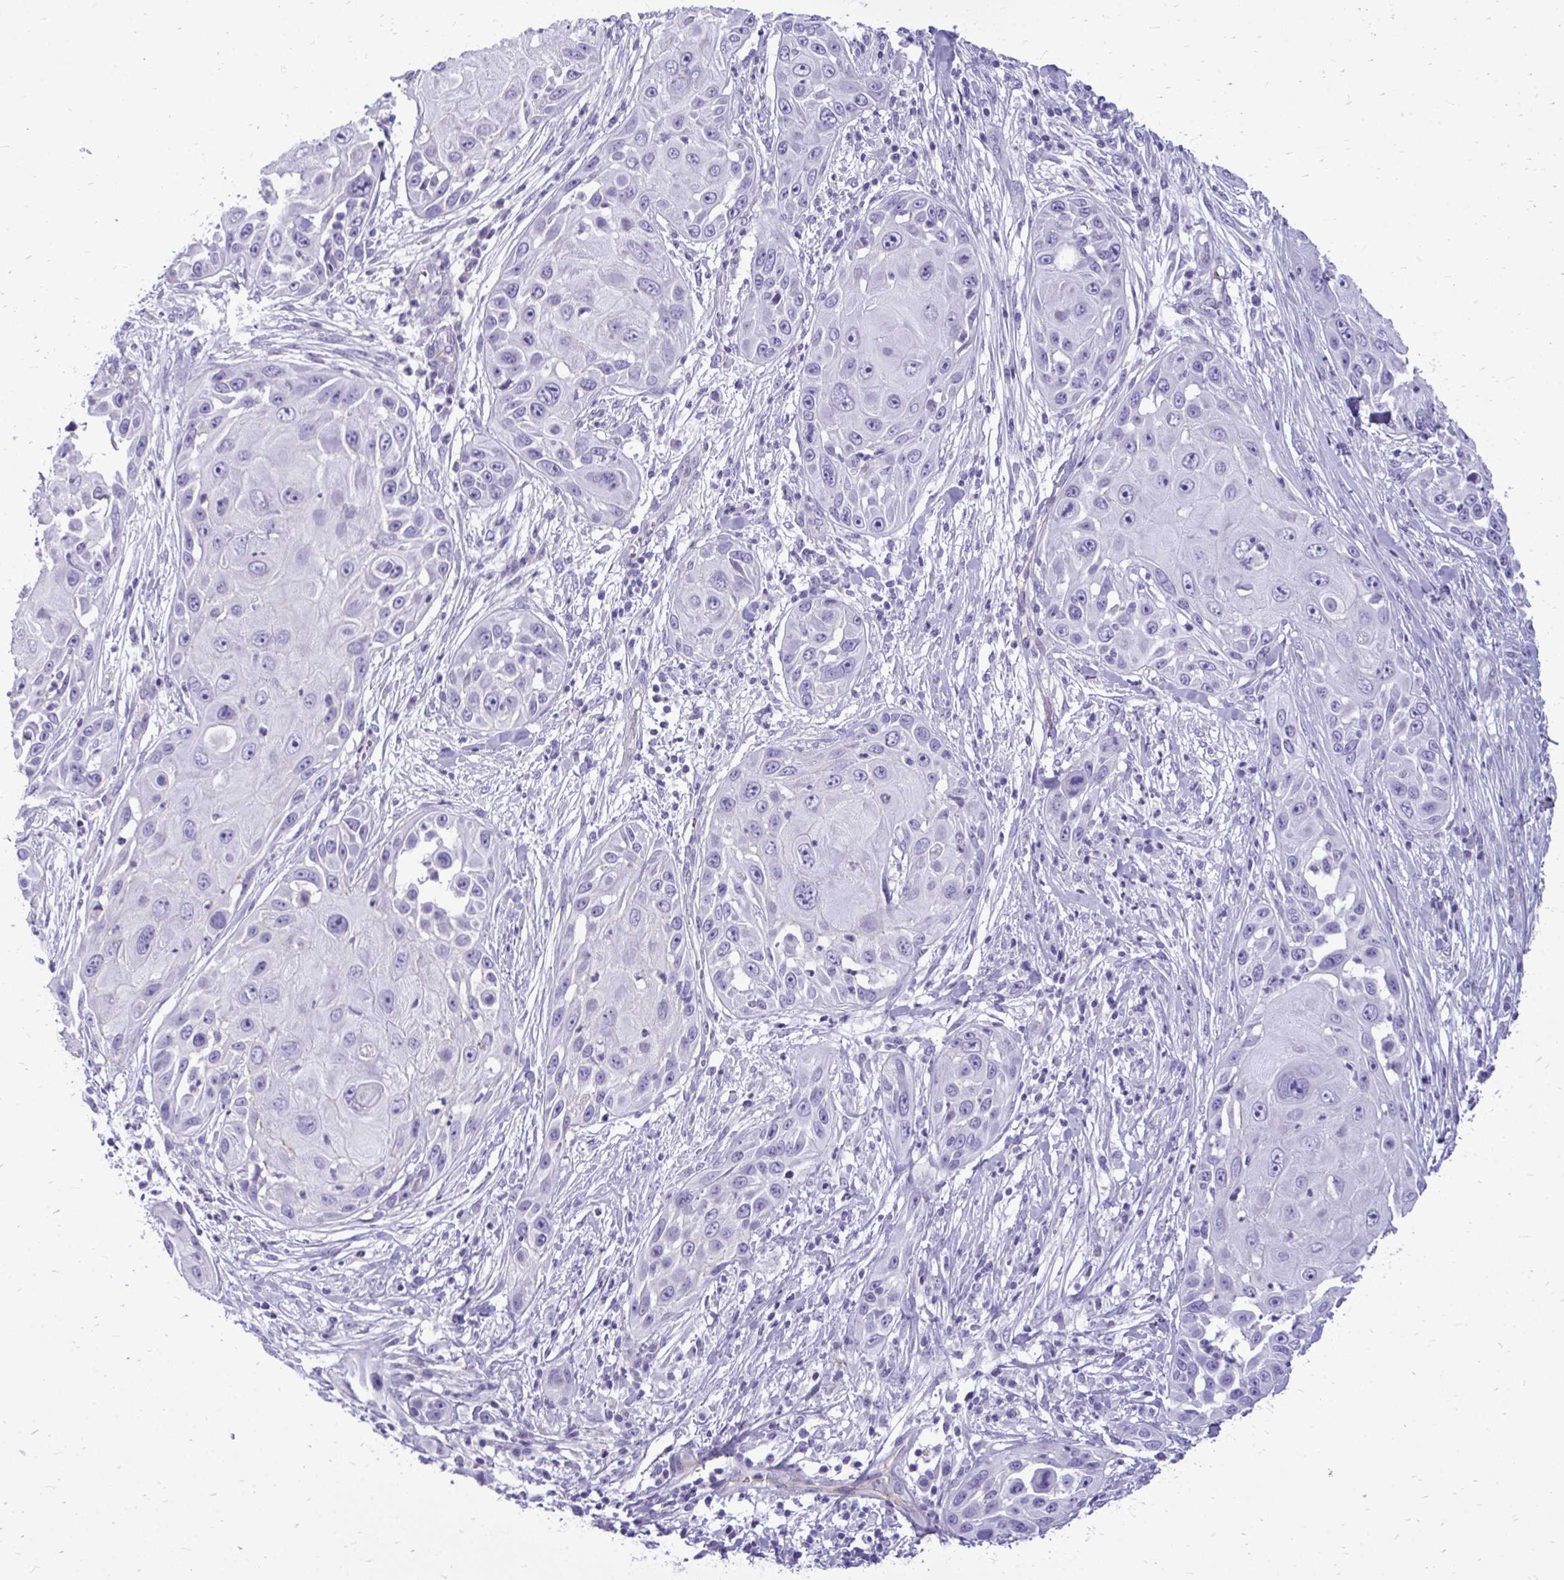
{"staining": {"intensity": "negative", "quantity": "none", "location": "none"}, "tissue": "skin cancer", "cell_type": "Tumor cells", "image_type": "cancer", "snomed": [{"axis": "morphology", "description": "Squamous cell carcinoma, NOS"}, {"axis": "topography", "description": "Skin"}], "caption": "This is a photomicrograph of immunohistochemistry (IHC) staining of skin squamous cell carcinoma, which shows no staining in tumor cells.", "gene": "FABP3", "patient": {"sex": "female", "age": 44}}